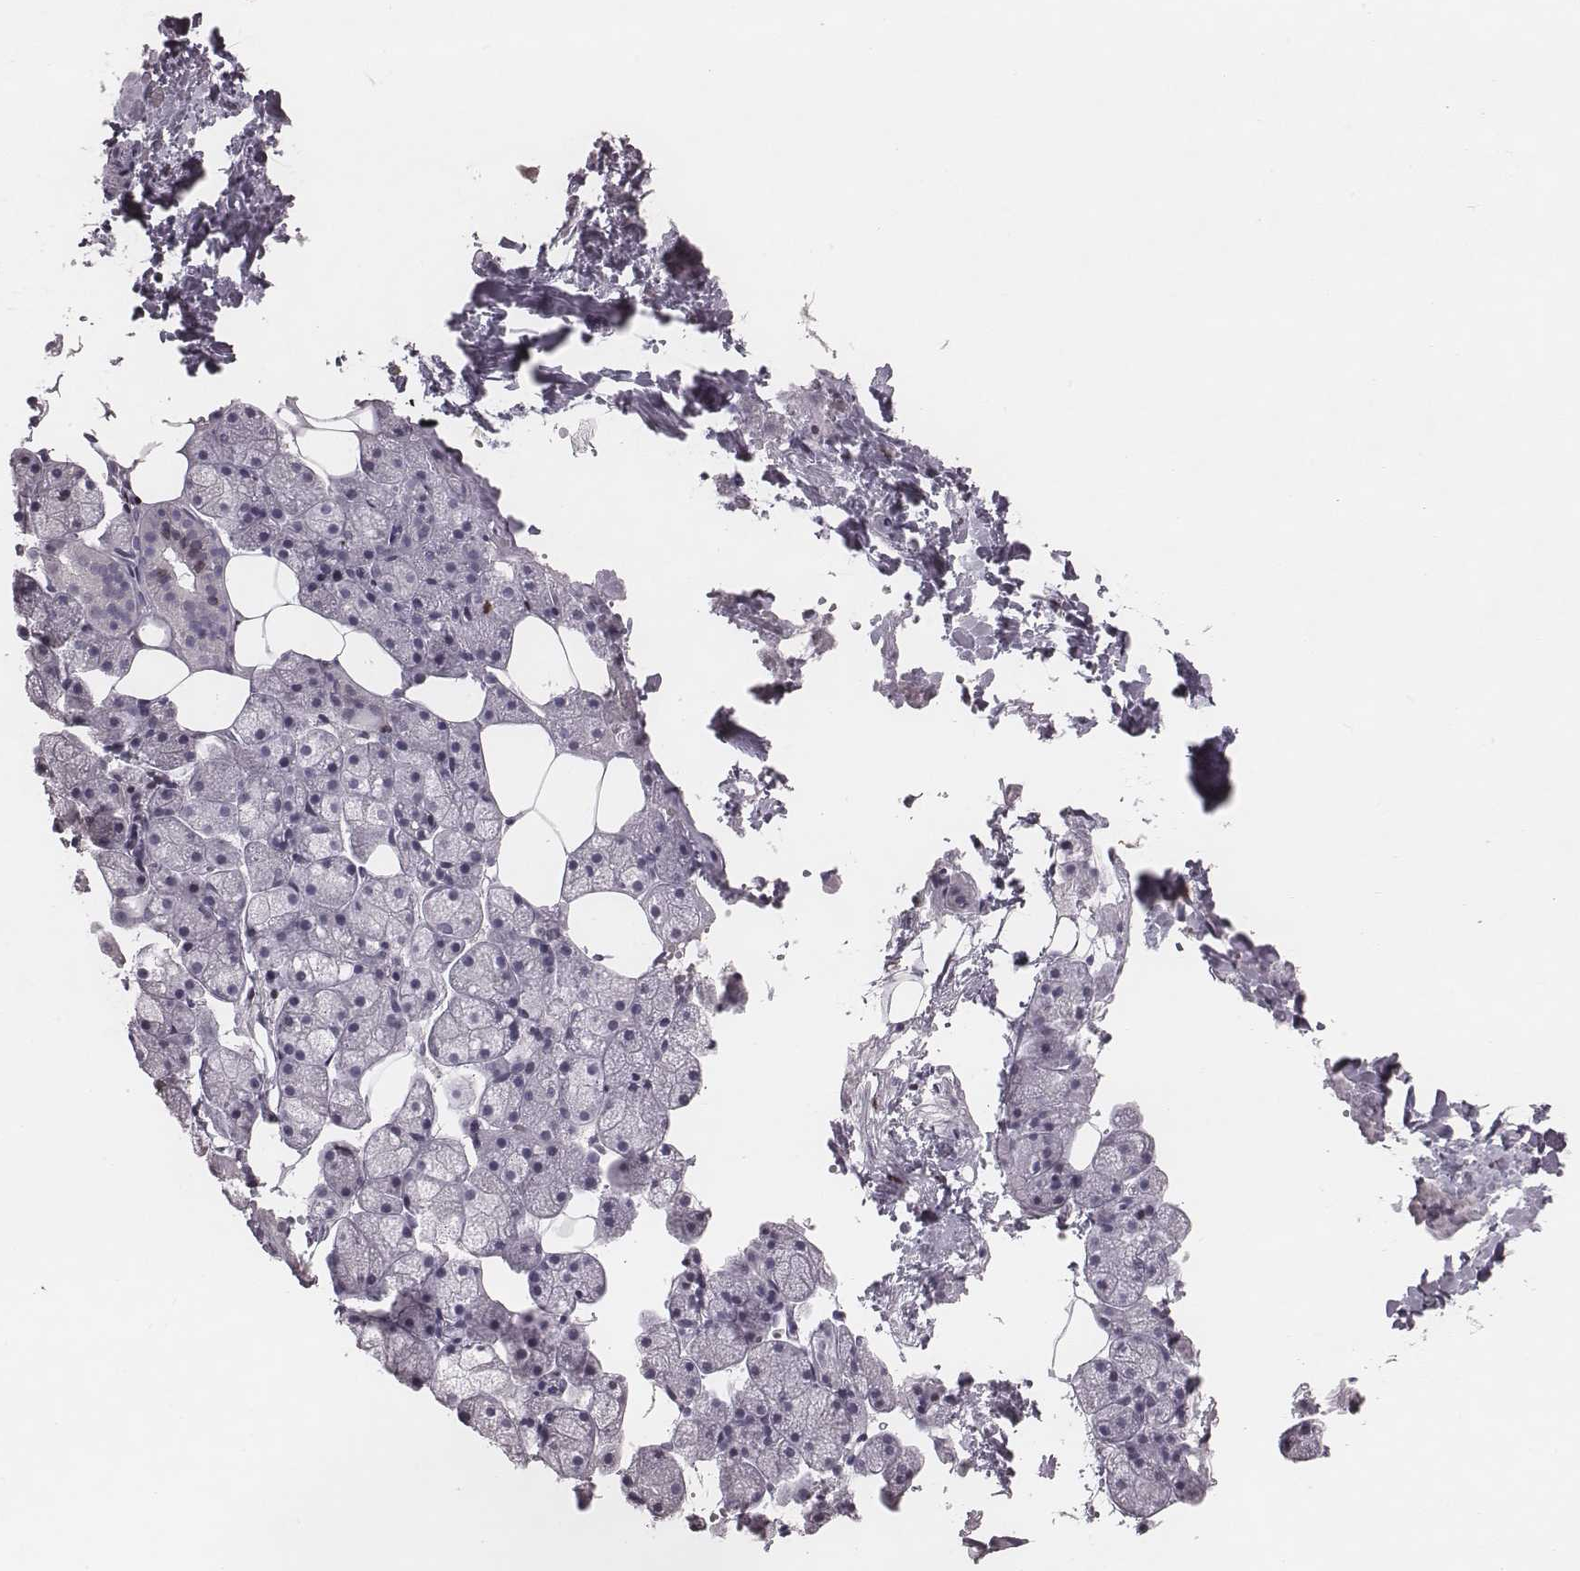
{"staining": {"intensity": "negative", "quantity": "none", "location": "none"}, "tissue": "salivary gland", "cell_type": "Glandular cells", "image_type": "normal", "snomed": [{"axis": "morphology", "description": "Normal tissue, NOS"}, {"axis": "topography", "description": "Salivary gland"}], "caption": "IHC photomicrograph of benign human salivary gland stained for a protein (brown), which demonstrates no positivity in glandular cells. (DAB (3,3'-diaminobenzidine) immunohistochemistry (IHC), high magnification).", "gene": "NDC1", "patient": {"sex": "male", "age": 38}}